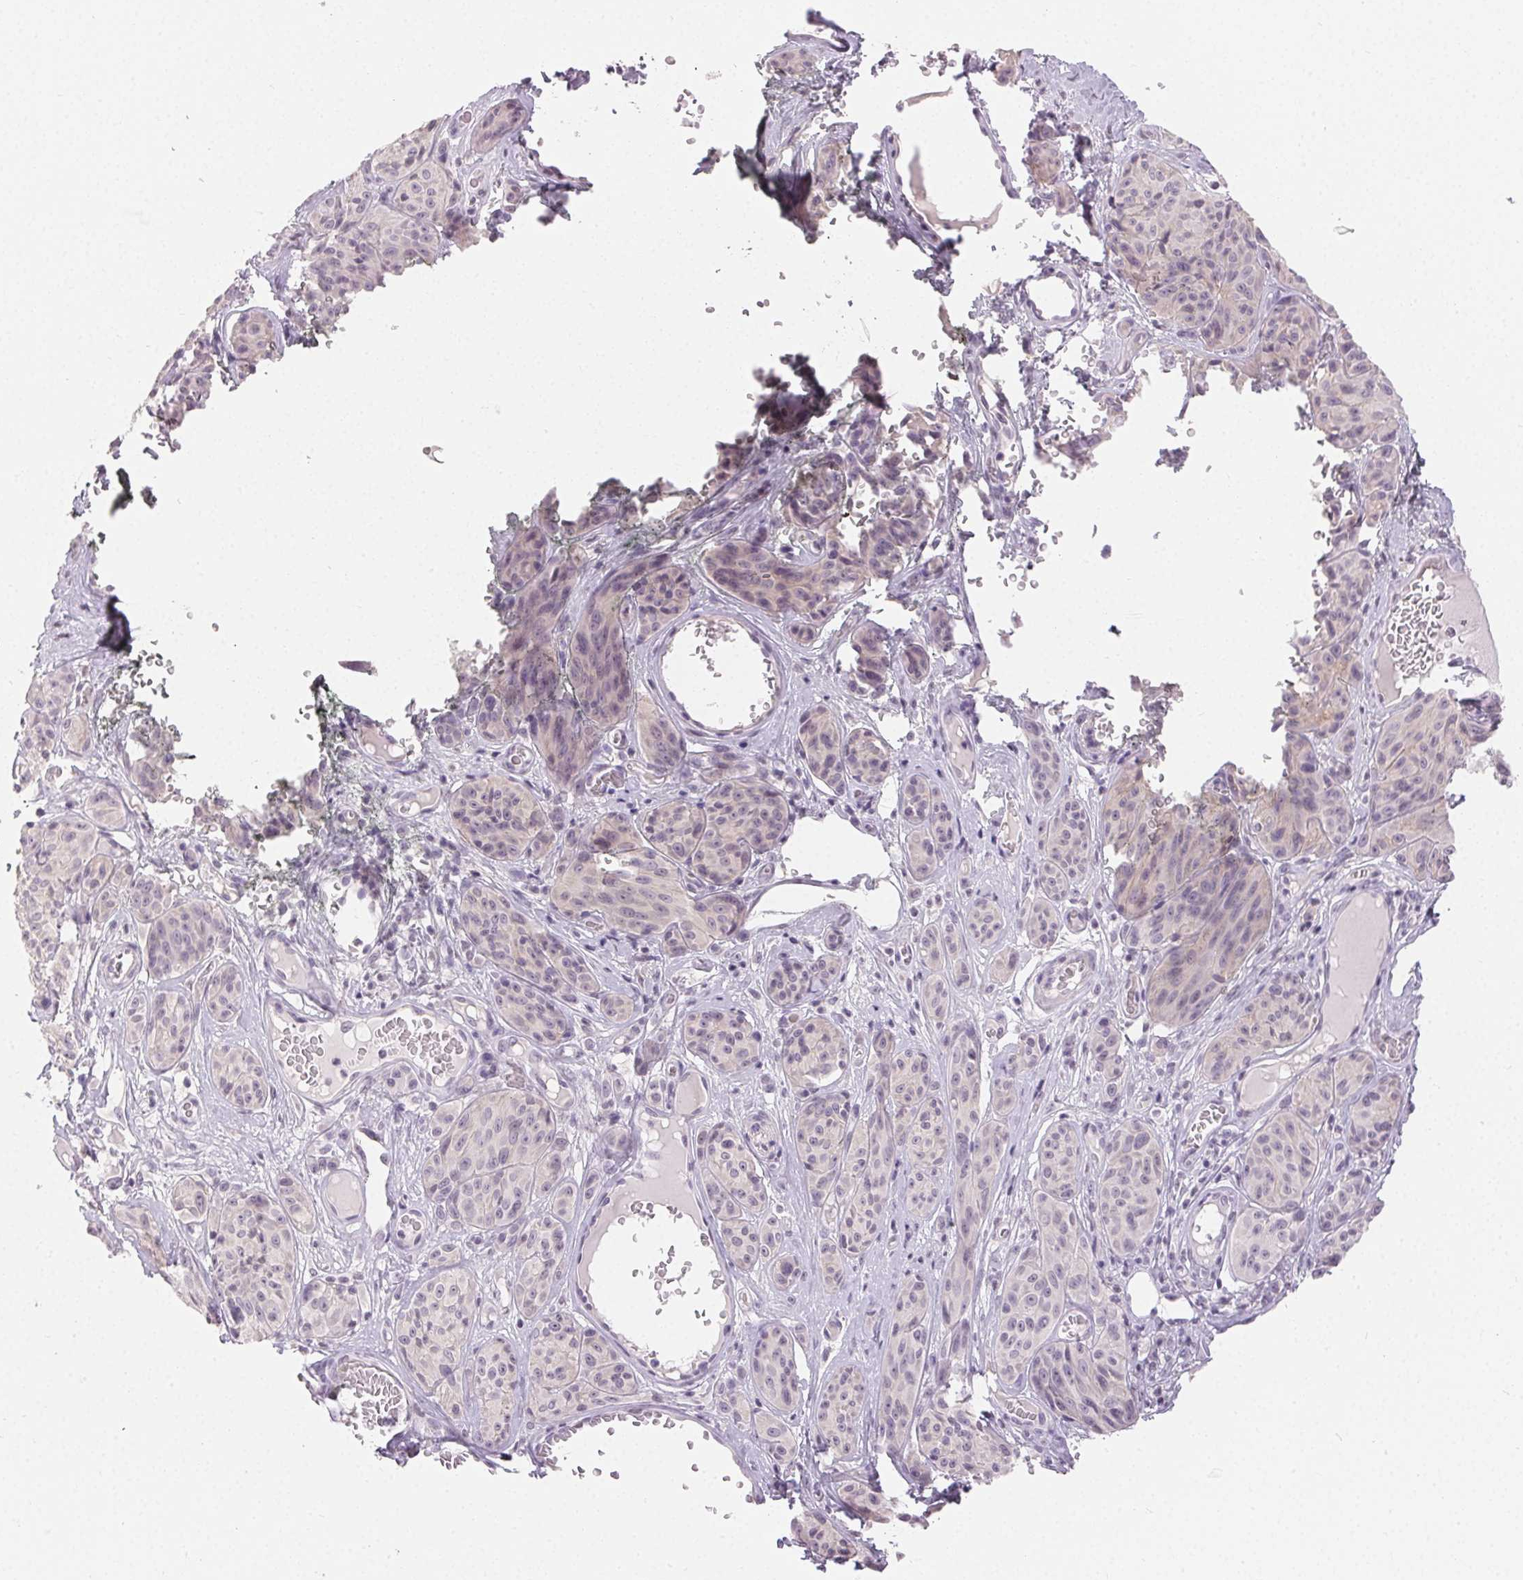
{"staining": {"intensity": "negative", "quantity": "none", "location": "none"}, "tissue": "melanoma", "cell_type": "Tumor cells", "image_type": "cancer", "snomed": [{"axis": "morphology", "description": "Malignant melanoma, NOS"}, {"axis": "topography", "description": "Skin"}], "caption": "Melanoma stained for a protein using immunohistochemistry demonstrates no positivity tumor cells.", "gene": "SFTPD", "patient": {"sex": "male", "age": 91}}